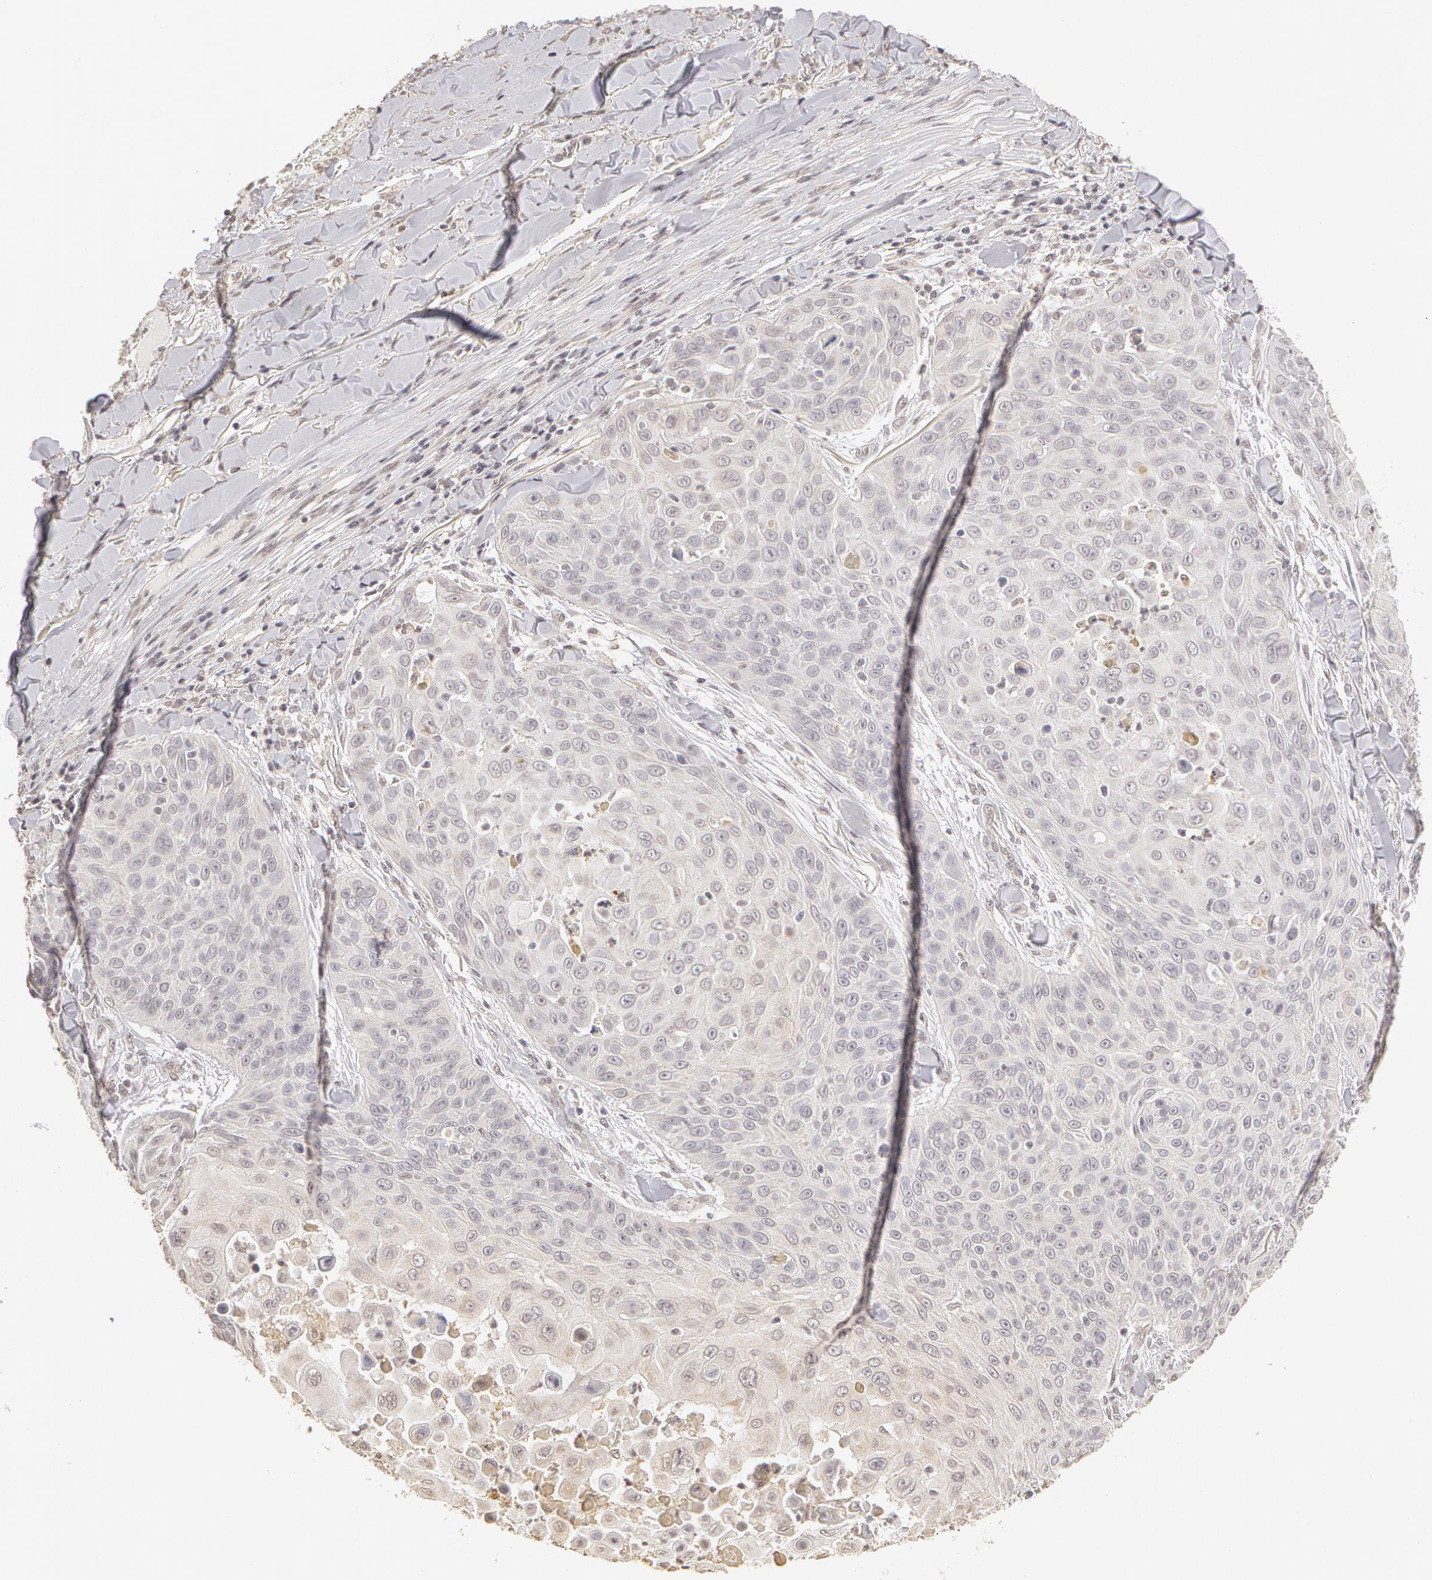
{"staining": {"intensity": "weak", "quantity": ">75%", "location": "cytoplasmic/membranous"}, "tissue": "skin cancer", "cell_type": "Tumor cells", "image_type": "cancer", "snomed": [{"axis": "morphology", "description": "Squamous cell carcinoma, NOS"}, {"axis": "topography", "description": "Skin"}], "caption": "This histopathology image shows skin cancer (squamous cell carcinoma) stained with immunohistochemistry (IHC) to label a protein in brown. The cytoplasmic/membranous of tumor cells show weak positivity for the protein. Nuclei are counter-stained blue.", "gene": "ADAM10", "patient": {"sex": "male", "age": 82}}